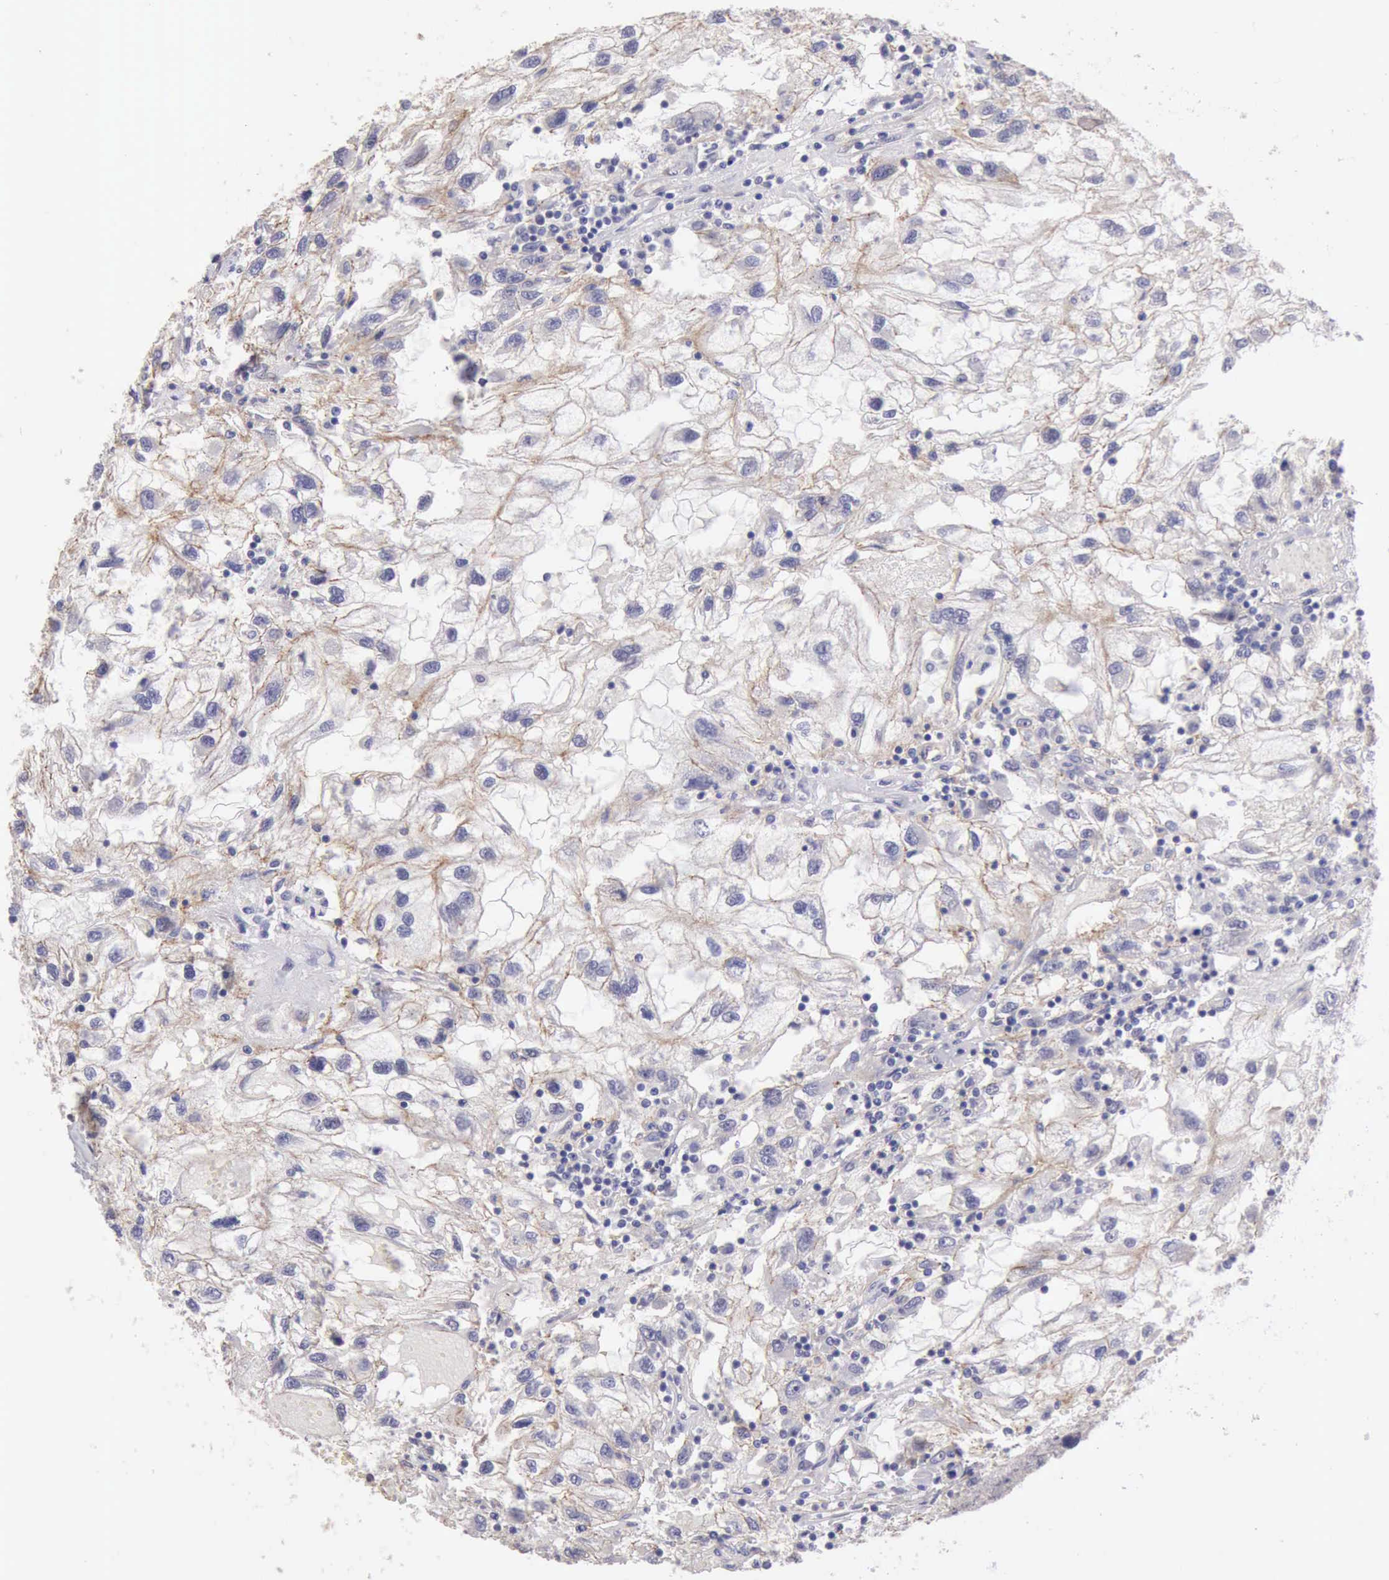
{"staining": {"intensity": "weak", "quantity": "<25%", "location": "cytoplasmic/membranous"}, "tissue": "renal cancer", "cell_type": "Tumor cells", "image_type": "cancer", "snomed": [{"axis": "morphology", "description": "Normal tissue, NOS"}, {"axis": "morphology", "description": "Adenocarcinoma, NOS"}, {"axis": "topography", "description": "Kidney"}], "caption": "The immunohistochemistry histopathology image has no significant positivity in tumor cells of renal cancer tissue.", "gene": "KCND1", "patient": {"sex": "male", "age": 71}}